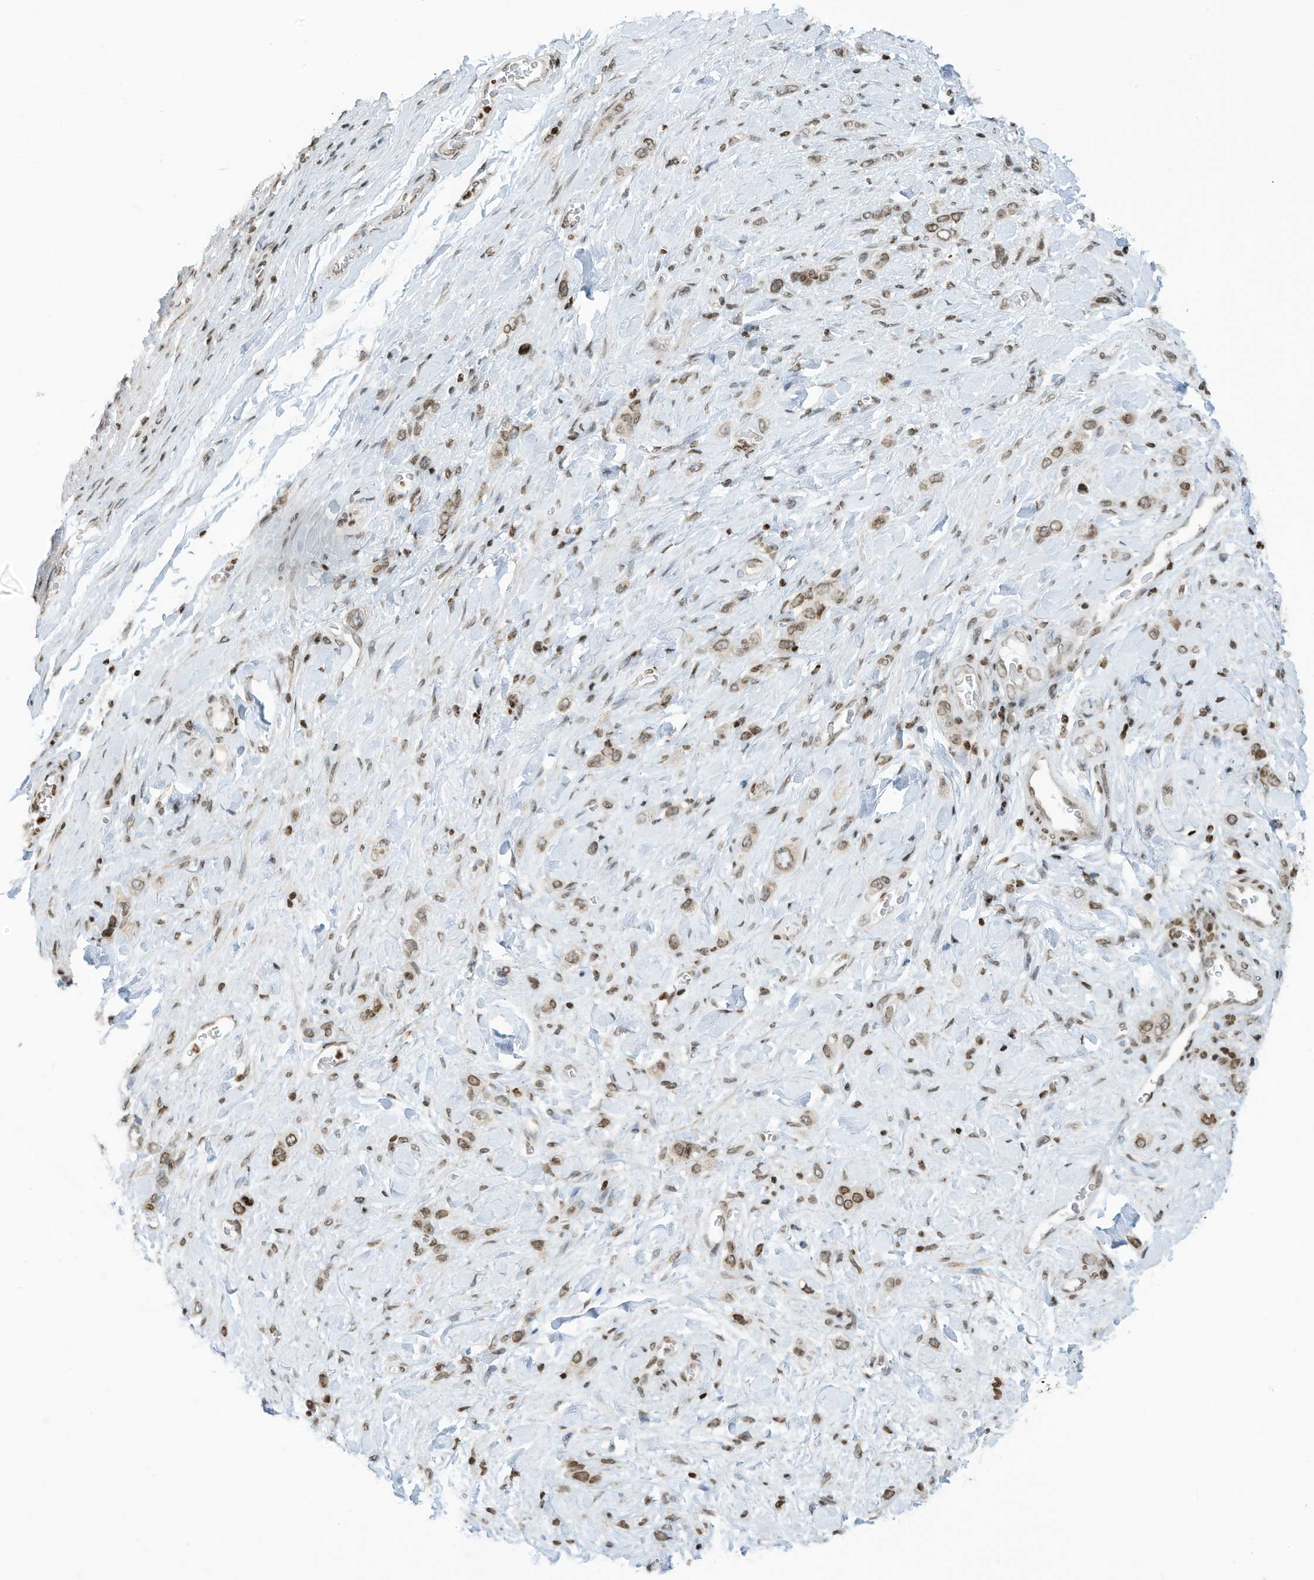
{"staining": {"intensity": "moderate", "quantity": ">75%", "location": "nuclear"}, "tissue": "stomach cancer", "cell_type": "Tumor cells", "image_type": "cancer", "snomed": [{"axis": "morphology", "description": "Adenocarcinoma, NOS"}, {"axis": "topography", "description": "Stomach"}], "caption": "The immunohistochemical stain shows moderate nuclear expression in tumor cells of adenocarcinoma (stomach) tissue.", "gene": "ADI1", "patient": {"sex": "female", "age": 65}}